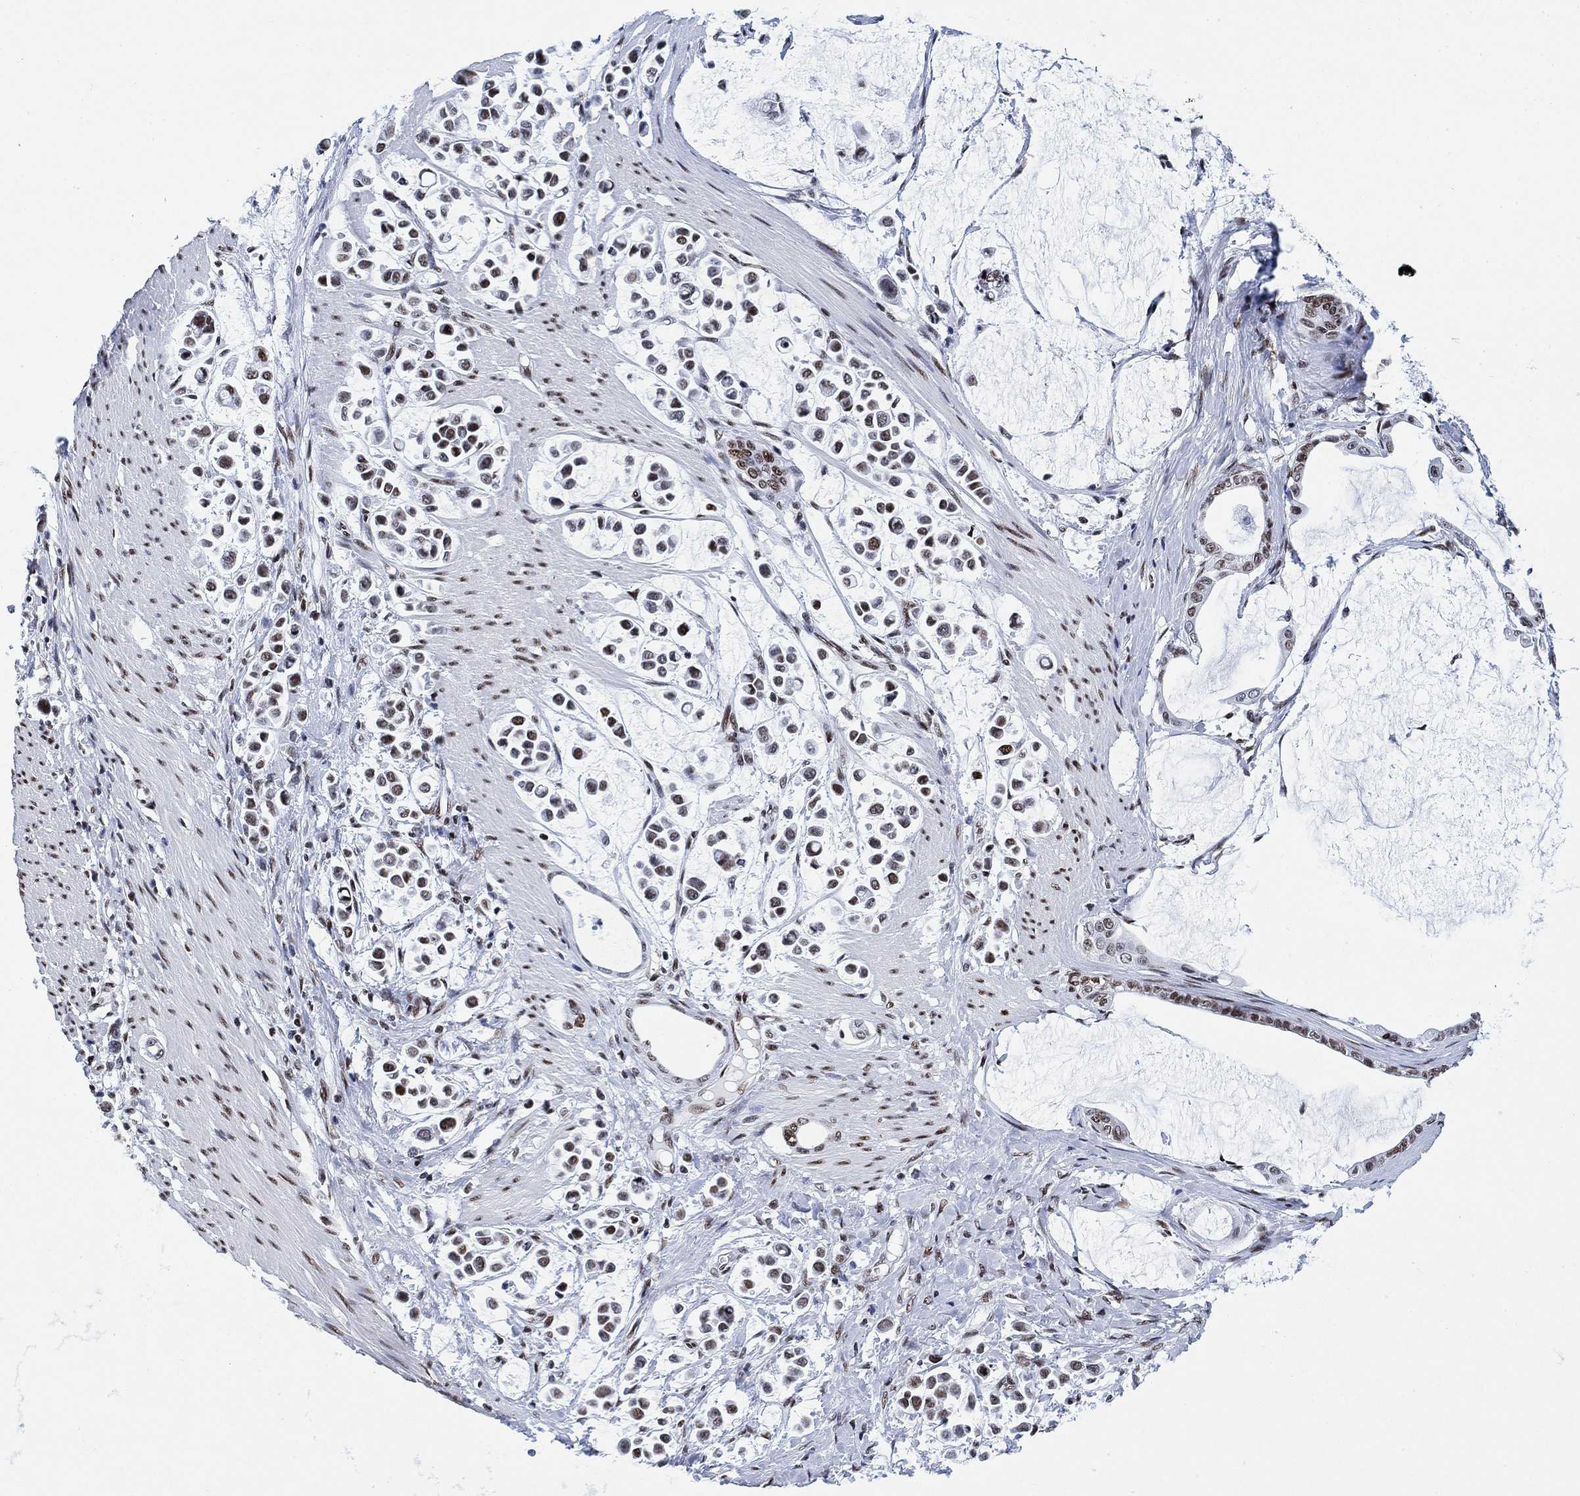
{"staining": {"intensity": "moderate", "quantity": "<25%", "location": "nuclear"}, "tissue": "stomach cancer", "cell_type": "Tumor cells", "image_type": "cancer", "snomed": [{"axis": "morphology", "description": "Adenocarcinoma, NOS"}, {"axis": "topography", "description": "Stomach"}], "caption": "This histopathology image displays immunohistochemistry (IHC) staining of stomach cancer (adenocarcinoma), with low moderate nuclear positivity in about <25% of tumor cells.", "gene": "H1-10", "patient": {"sex": "male", "age": 82}}